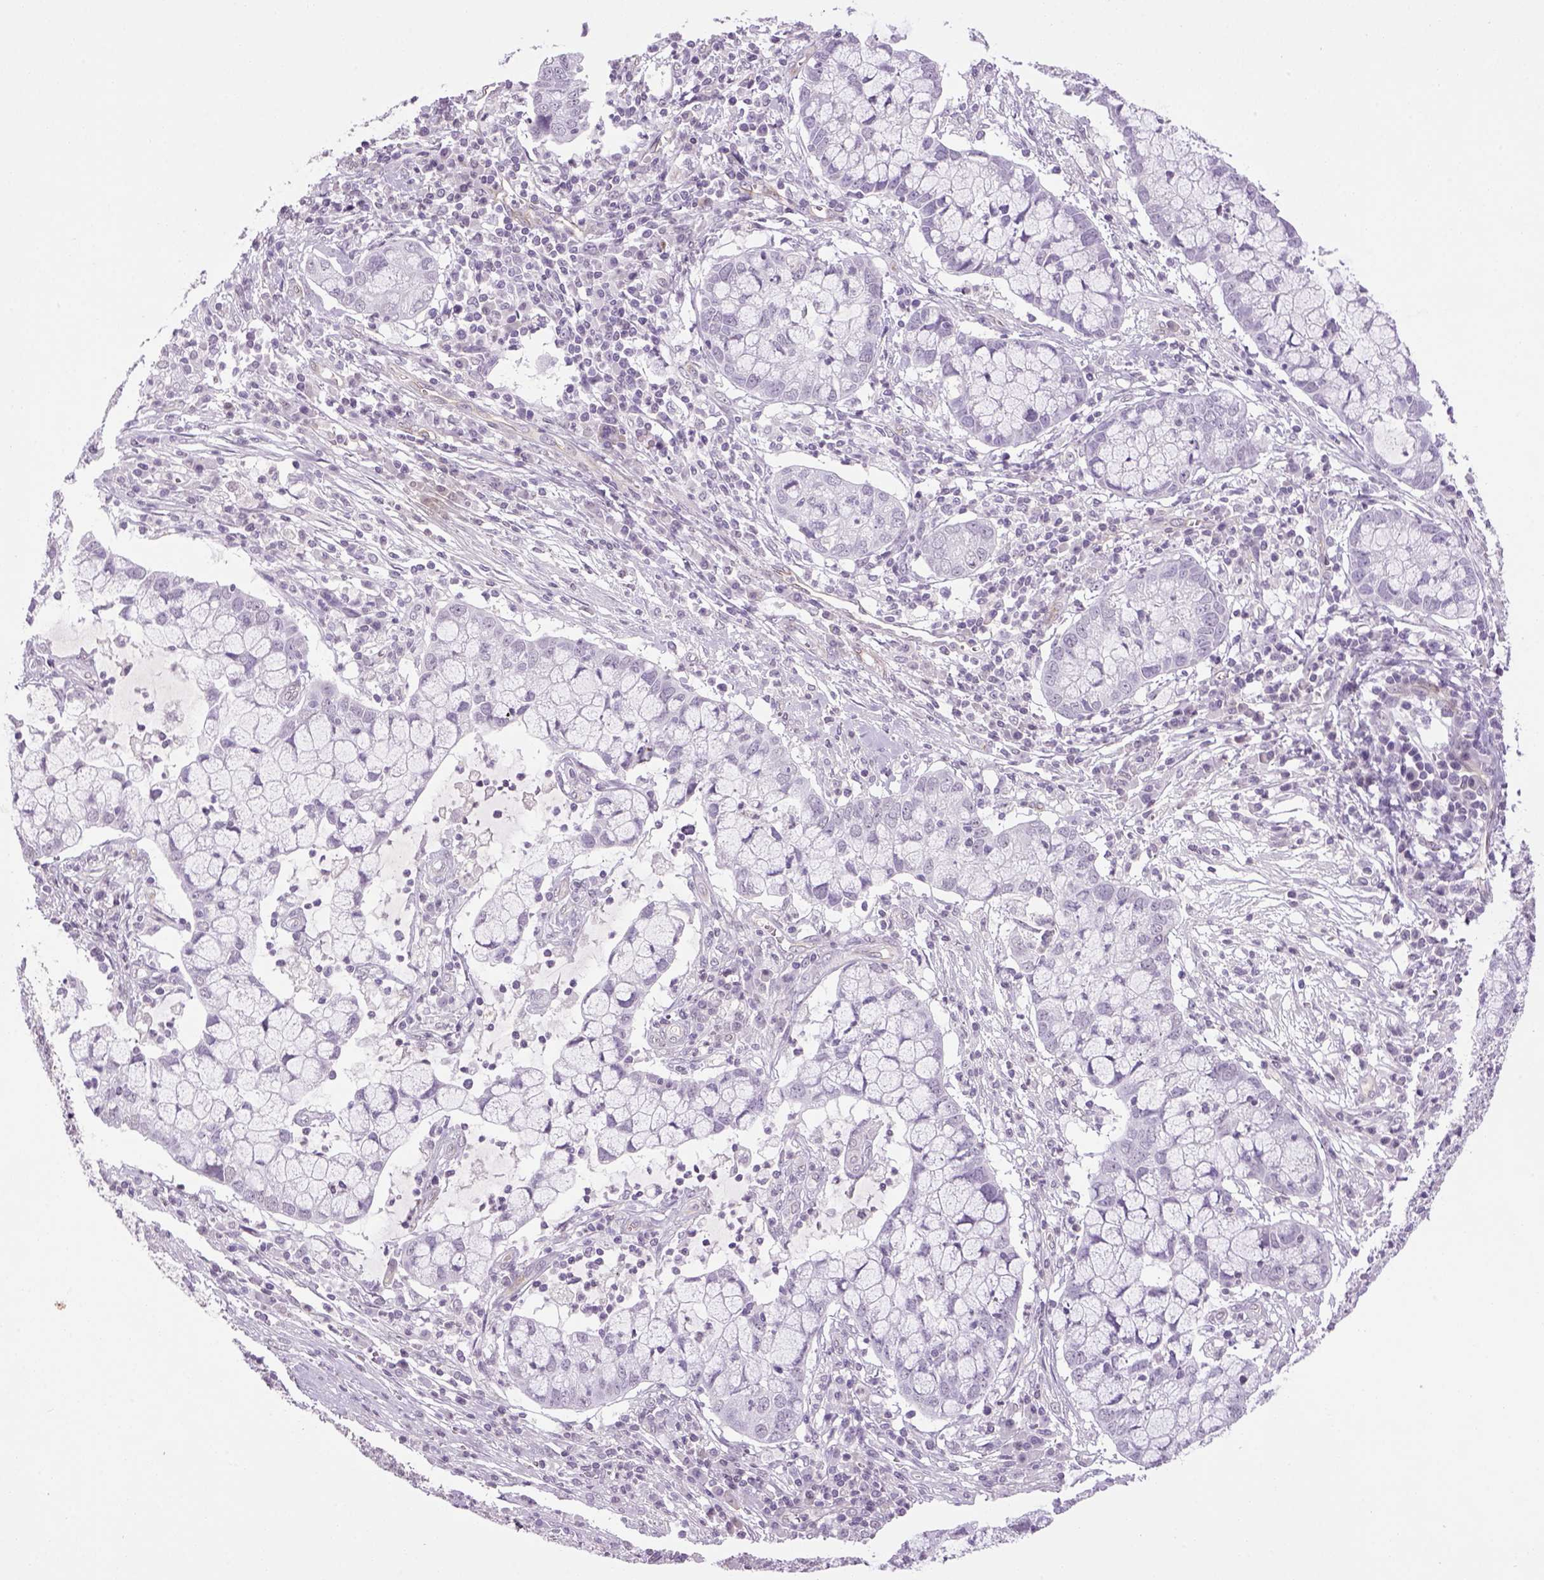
{"staining": {"intensity": "negative", "quantity": "none", "location": "none"}, "tissue": "cervical cancer", "cell_type": "Tumor cells", "image_type": "cancer", "snomed": [{"axis": "morphology", "description": "Adenocarcinoma, NOS"}, {"axis": "topography", "description": "Cervix"}], "caption": "There is no significant staining in tumor cells of adenocarcinoma (cervical).", "gene": "PRRT1", "patient": {"sex": "female", "age": 40}}